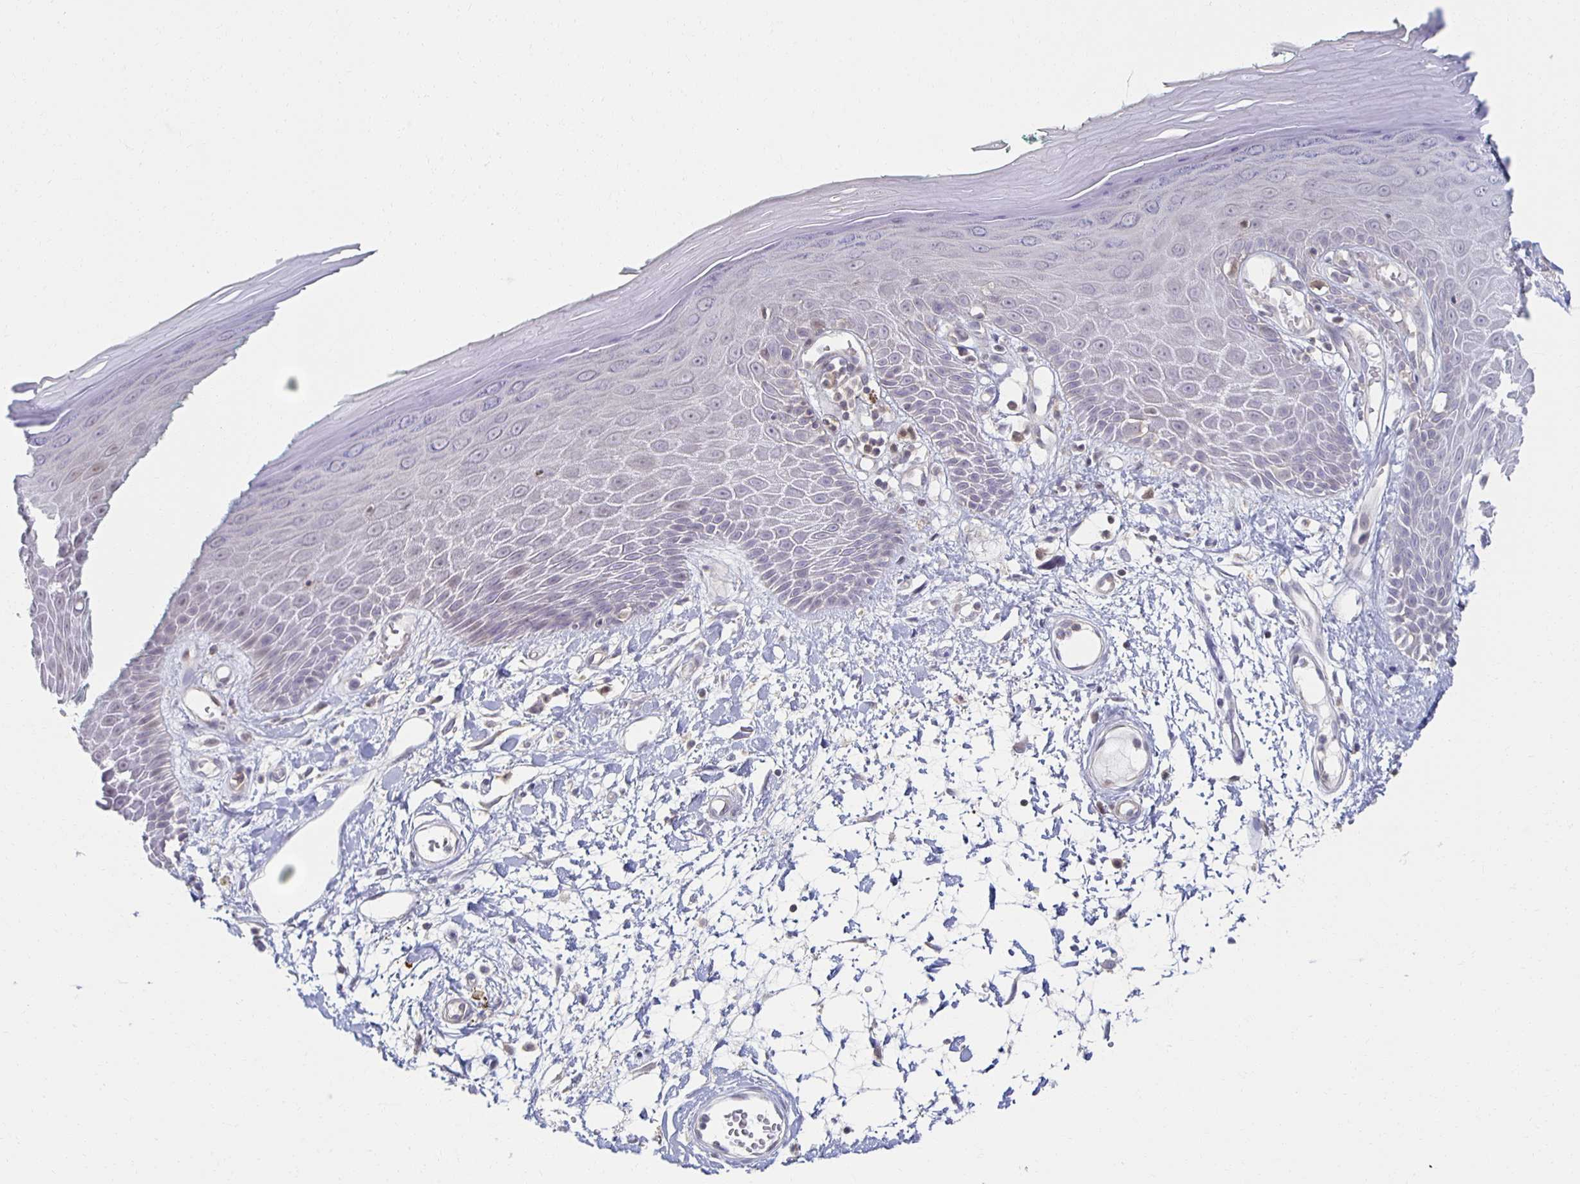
{"staining": {"intensity": "negative", "quantity": "none", "location": "none"}, "tissue": "skin", "cell_type": "Epidermal cells", "image_type": "normal", "snomed": [{"axis": "morphology", "description": "Normal tissue, NOS"}, {"axis": "topography", "description": "Anal"}, {"axis": "topography", "description": "Peripheral nerve tissue"}], "caption": "Immunohistochemistry histopathology image of benign skin stained for a protein (brown), which shows no staining in epidermal cells.", "gene": "ZNF692", "patient": {"sex": "male", "age": 78}}